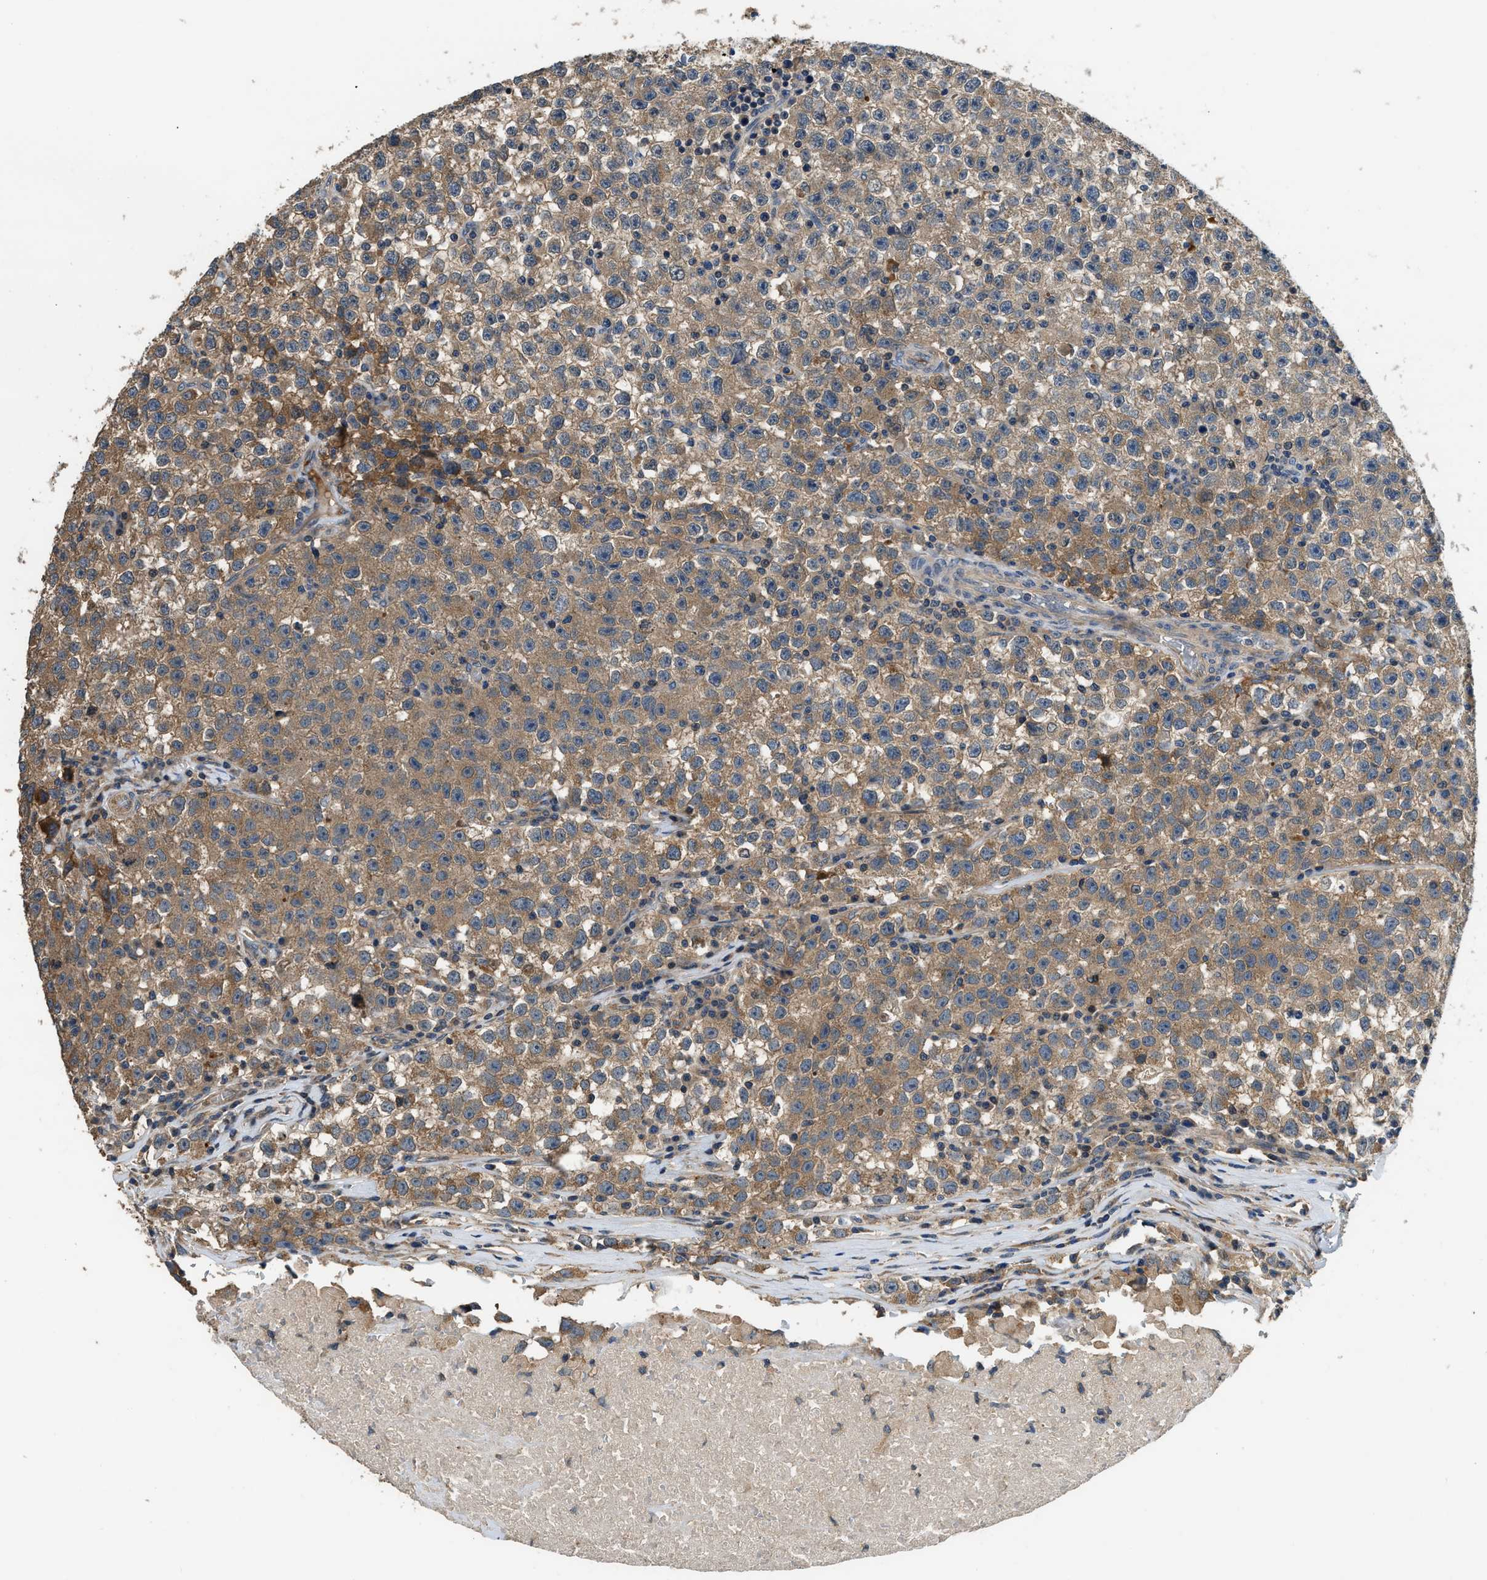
{"staining": {"intensity": "moderate", "quantity": ">75%", "location": "cytoplasmic/membranous"}, "tissue": "testis cancer", "cell_type": "Tumor cells", "image_type": "cancer", "snomed": [{"axis": "morphology", "description": "Seminoma, NOS"}, {"axis": "topography", "description": "Testis"}], "caption": "Protein expression analysis of seminoma (testis) exhibits moderate cytoplasmic/membranous positivity in approximately >75% of tumor cells.", "gene": "IL3RA", "patient": {"sex": "male", "age": 22}}